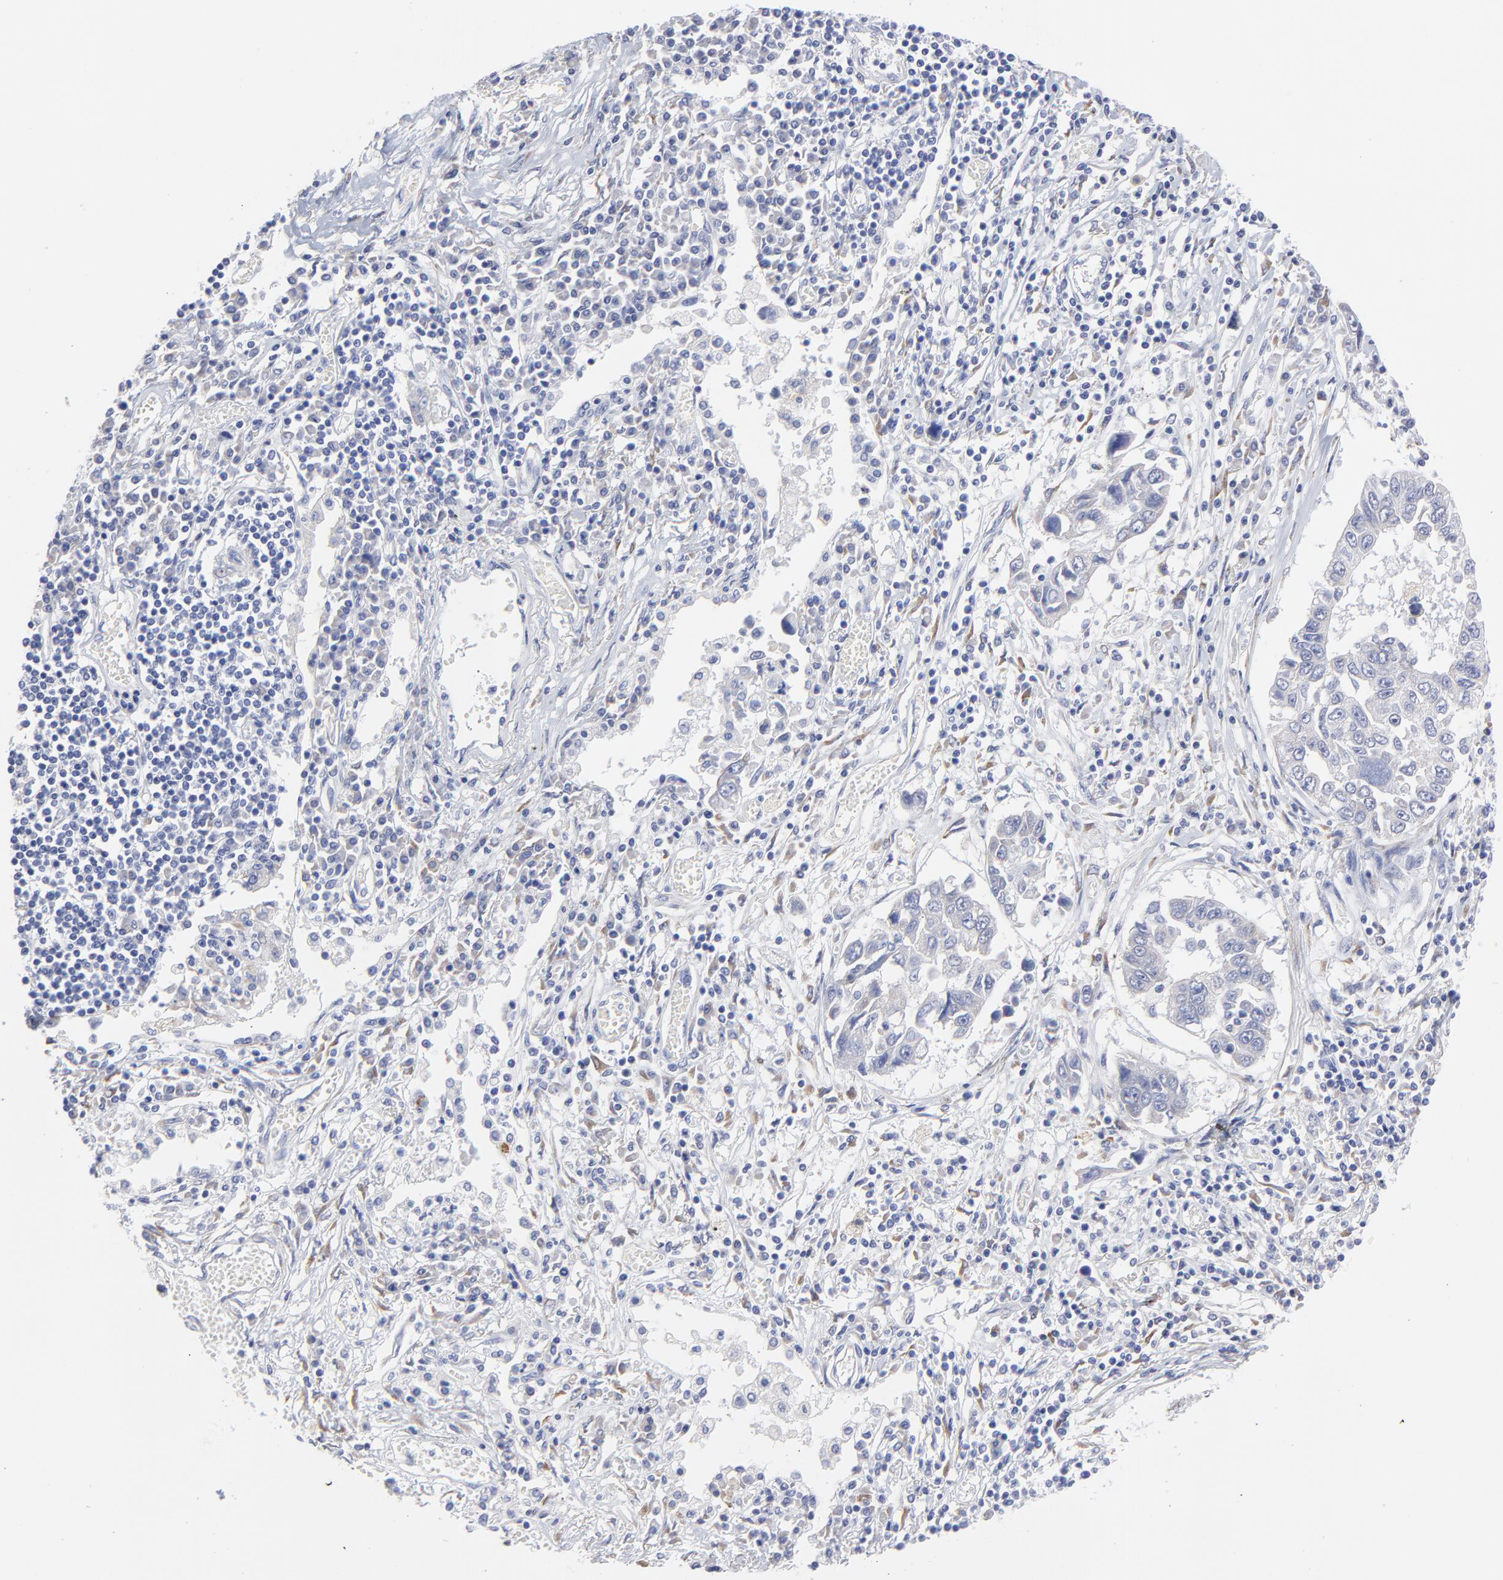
{"staining": {"intensity": "negative", "quantity": "none", "location": "none"}, "tissue": "lung cancer", "cell_type": "Tumor cells", "image_type": "cancer", "snomed": [{"axis": "morphology", "description": "Squamous cell carcinoma, NOS"}, {"axis": "topography", "description": "Lung"}], "caption": "The micrograph reveals no significant expression in tumor cells of squamous cell carcinoma (lung).", "gene": "DUSP9", "patient": {"sex": "male", "age": 71}}